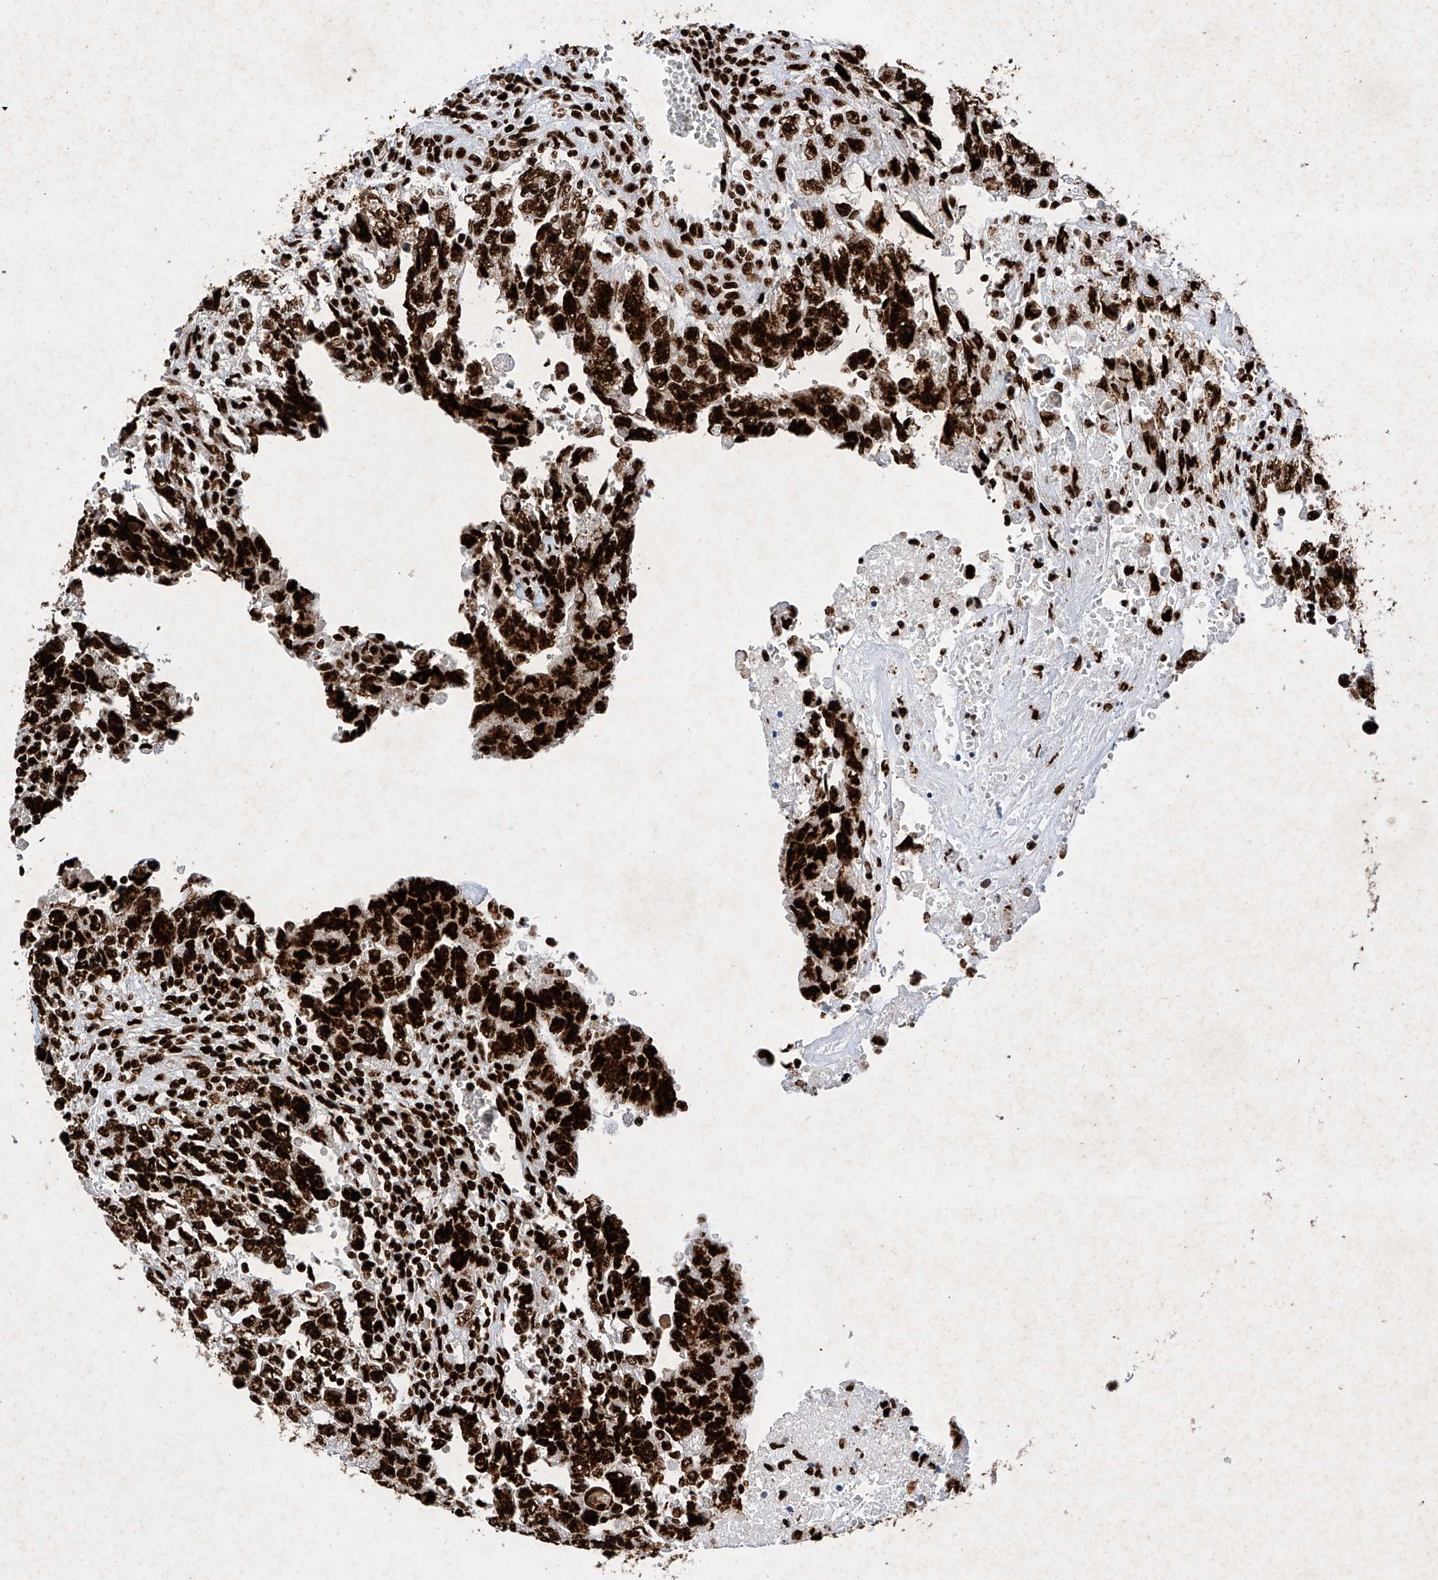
{"staining": {"intensity": "strong", "quantity": ">75%", "location": "nuclear"}, "tissue": "testis cancer", "cell_type": "Tumor cells", "image_type": "cancer", "snomed": [{"axis": "morphology", "description": "Carcinoma, Embryonal, NOS"}, {"axis": "topography", "description": "Testis"}], "caption": "Testis embryonal carcinoma tissue shows strong nuclear positivity in approximately >75% of tumor cells, visualized by immunohistochemistry.", "gene": "SRSF6", "patient": {"sex": "male", "age": 28}}